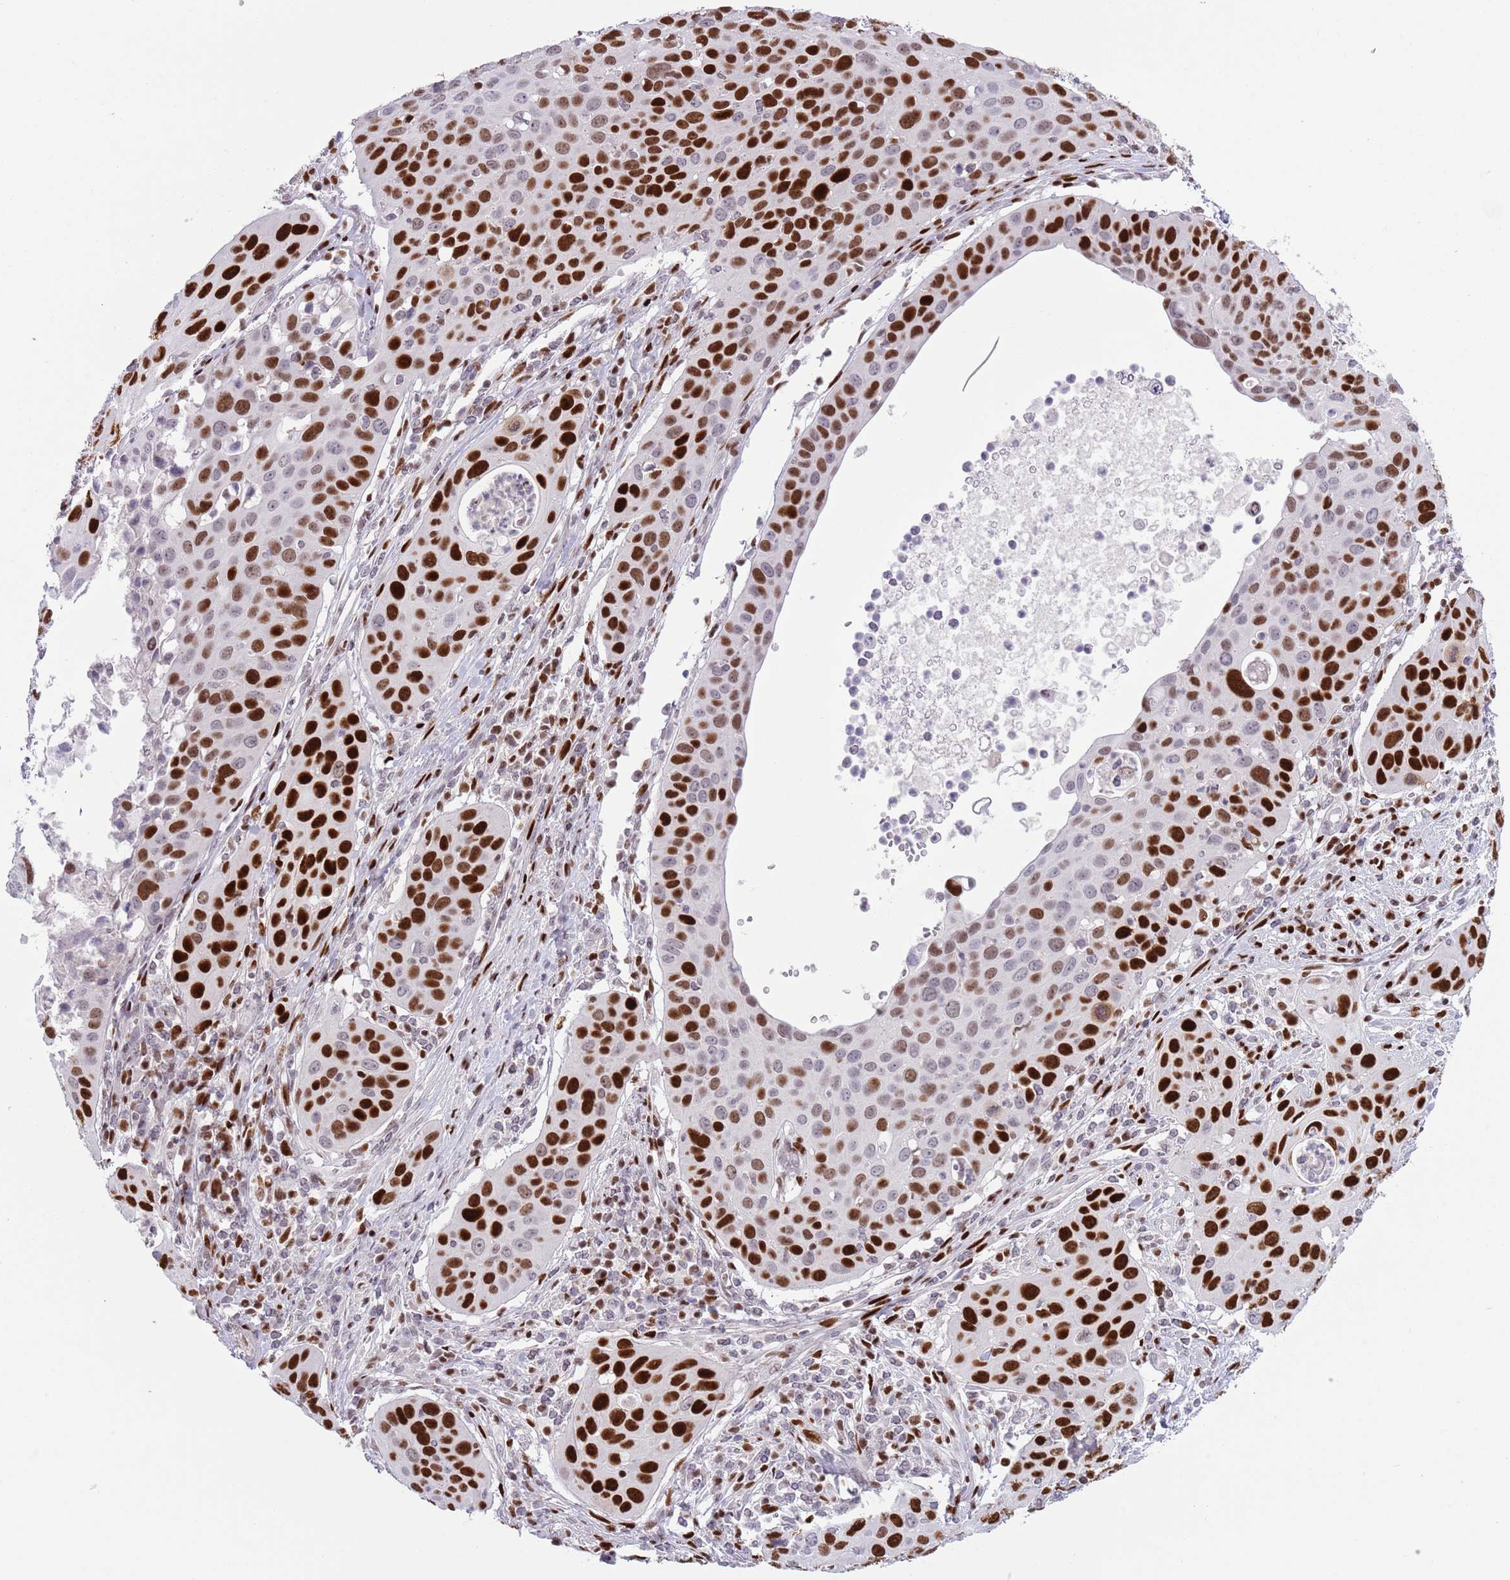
{"staining": {"intensity": "strong", "quantity": ">75%", "location": "nuclear"}, "tissue": "cervical cancer", "cell_type": "Tumor cells", "image_type": "cancer", "snomed": [{"axis": "morphology", "description": "Squamous cell carcinoma, NOS"}, {"axis": "topography", "description": "Cervix"}], "caption": "Immunohistochemistry (IHC) image of human cervical cancer (squamous cell carcinoma) stained for a protein (brown), which displays high levels of strong nuclear positivity in about >75% of tumor cells.", "gene": "MFSD10", "patient": {"sex": "female", "age": 36}}